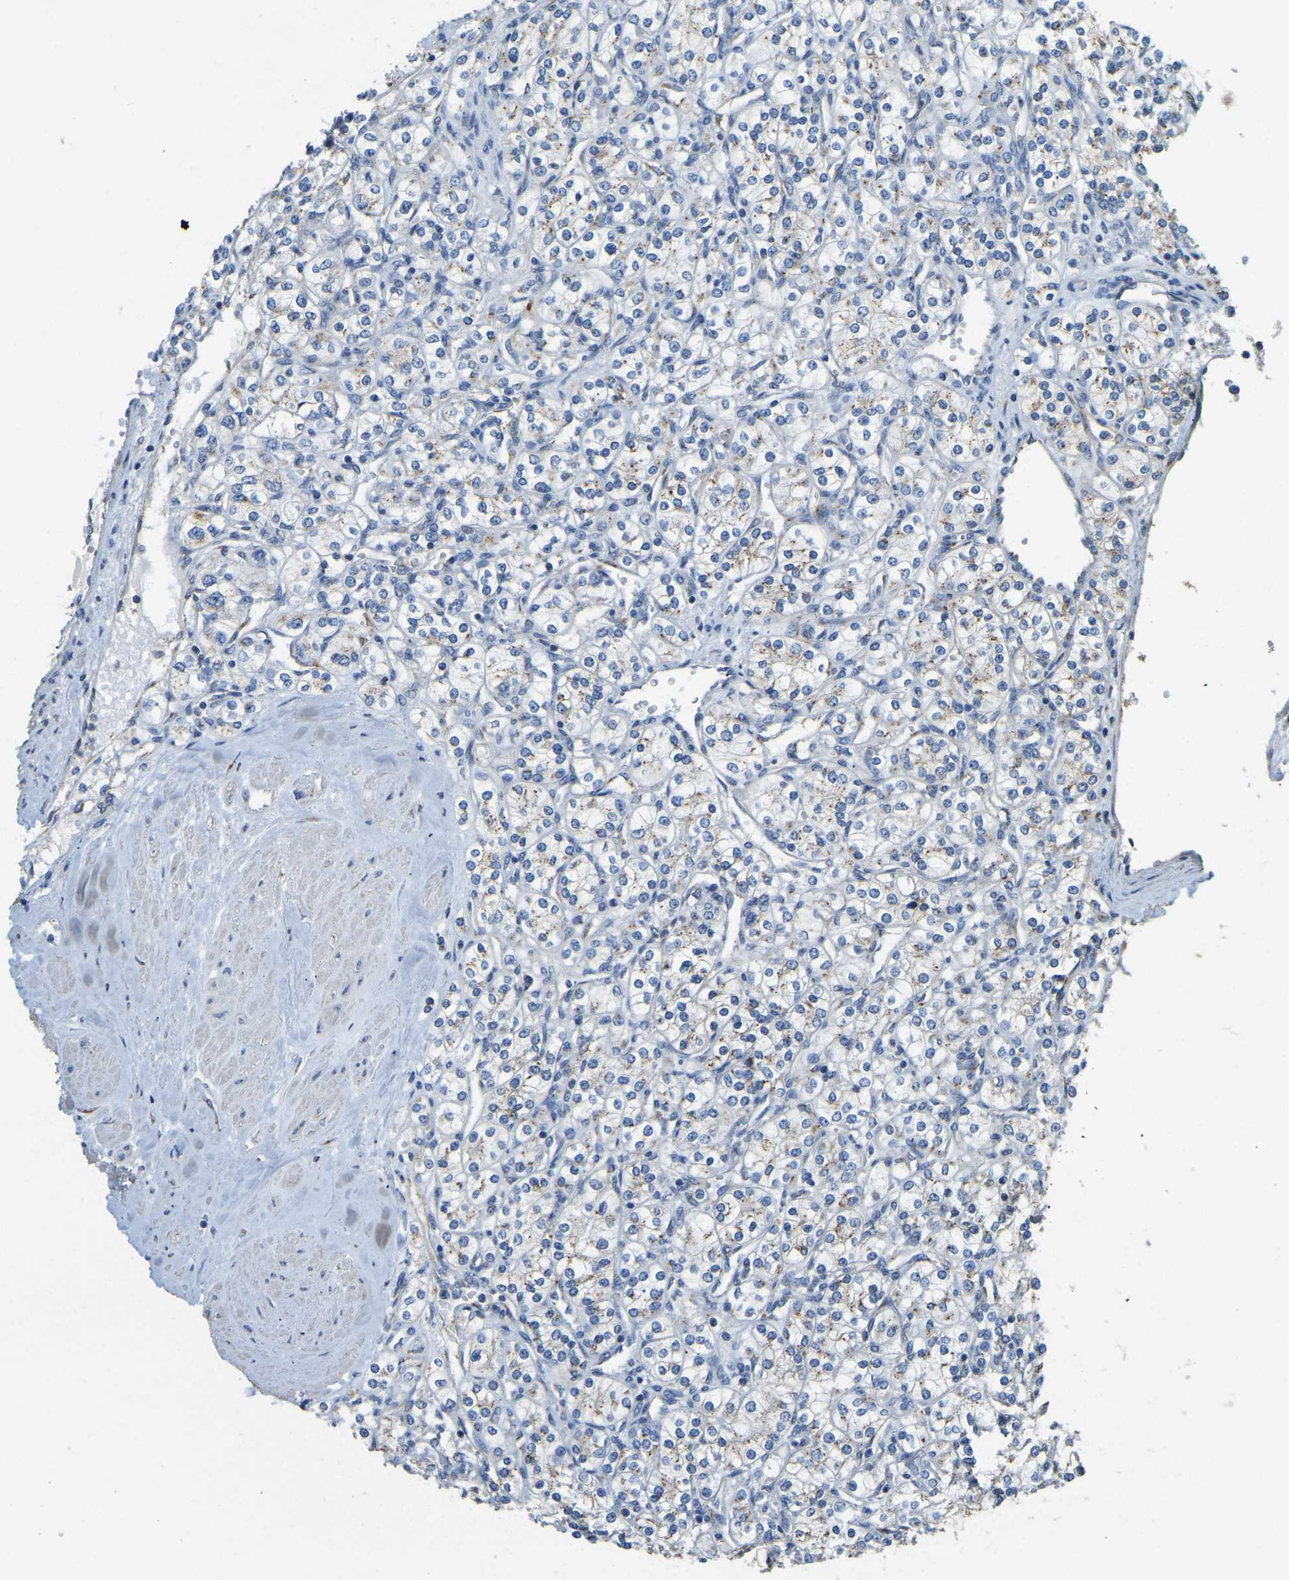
{"staining": {"intensity": "weak", "quantity": "25%-75%", "location": "cytoplasmic/membranous"}, "tissue": "renal cancer", "cell_type": "Tumor cells", "image_type": "cancer", "snomed": [{"axis": "morphology", "description": "Adenocarcinoma, NOS"}, {"axis": "topography", "description": "Kidney"}], "caption": "Immunohistochemical staining of human adenocarcinoma (renal) reveals low levels of weak cytoplasmic/membranous expression in about 25%-75% of tumor cells. The staining was performed using DAB (3,3'-diaminobenzidine), with brown indicating positive protein expression. Nuclei are stained blue with hematoxylin.", "gene": "FAM174A", "patient": {"sex": "male", "age": 77}}